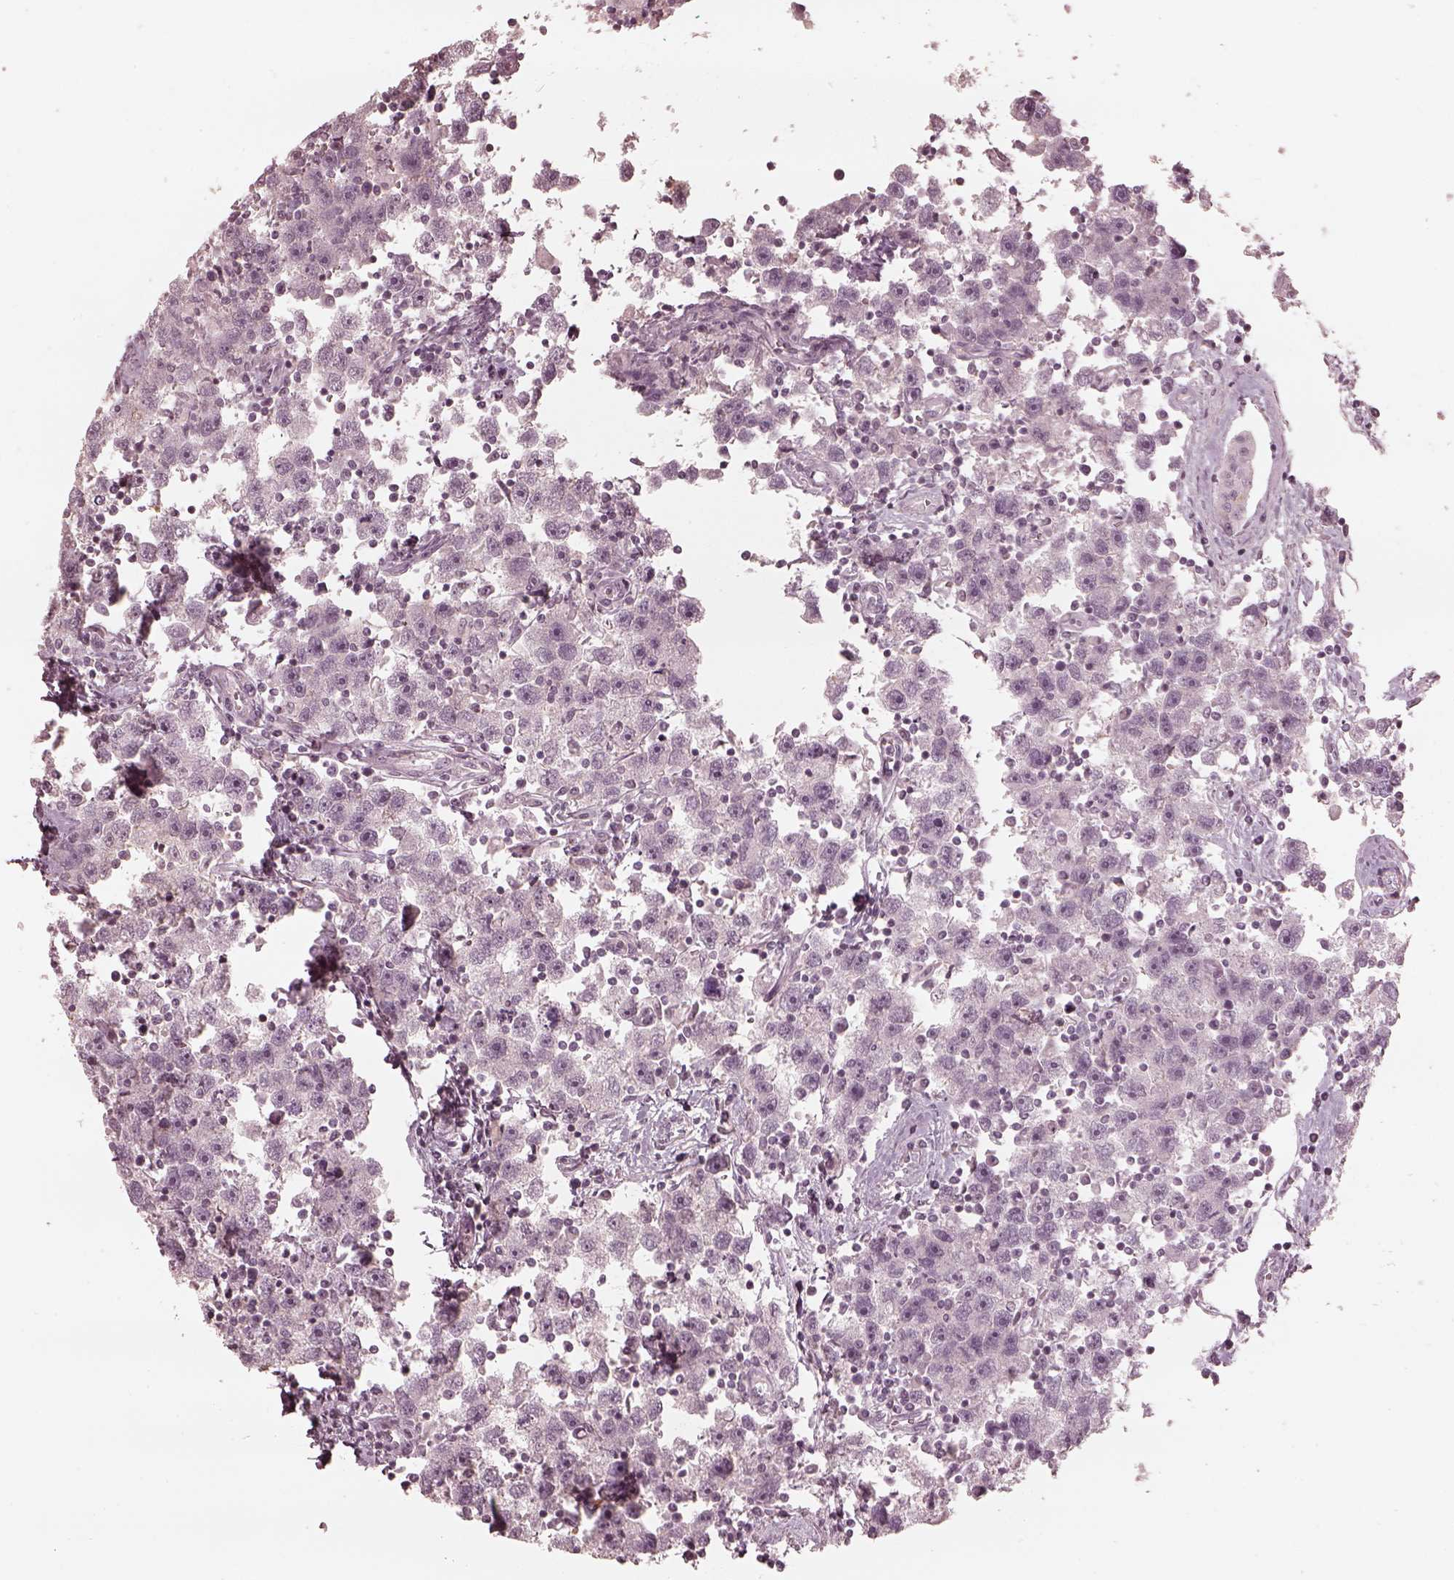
{"staining": {"intensity": "negative", "quantity": "none", "location": "none"}, "tissue": "testis cancer", "cell_type": "Tumor cells", "image_type": "cancer", "snomed": [{"axis": "morphology", "description": "Seminoma, NOS"}, {"axis": "topography", "description": "Testis"}], "caption": "This is an immunohistochemistry histopathology image of human seminoma (testis). There is no expression in tumor cells.", "gene": "ADRB3", "patient": {"sex": "male", "age": 30}}